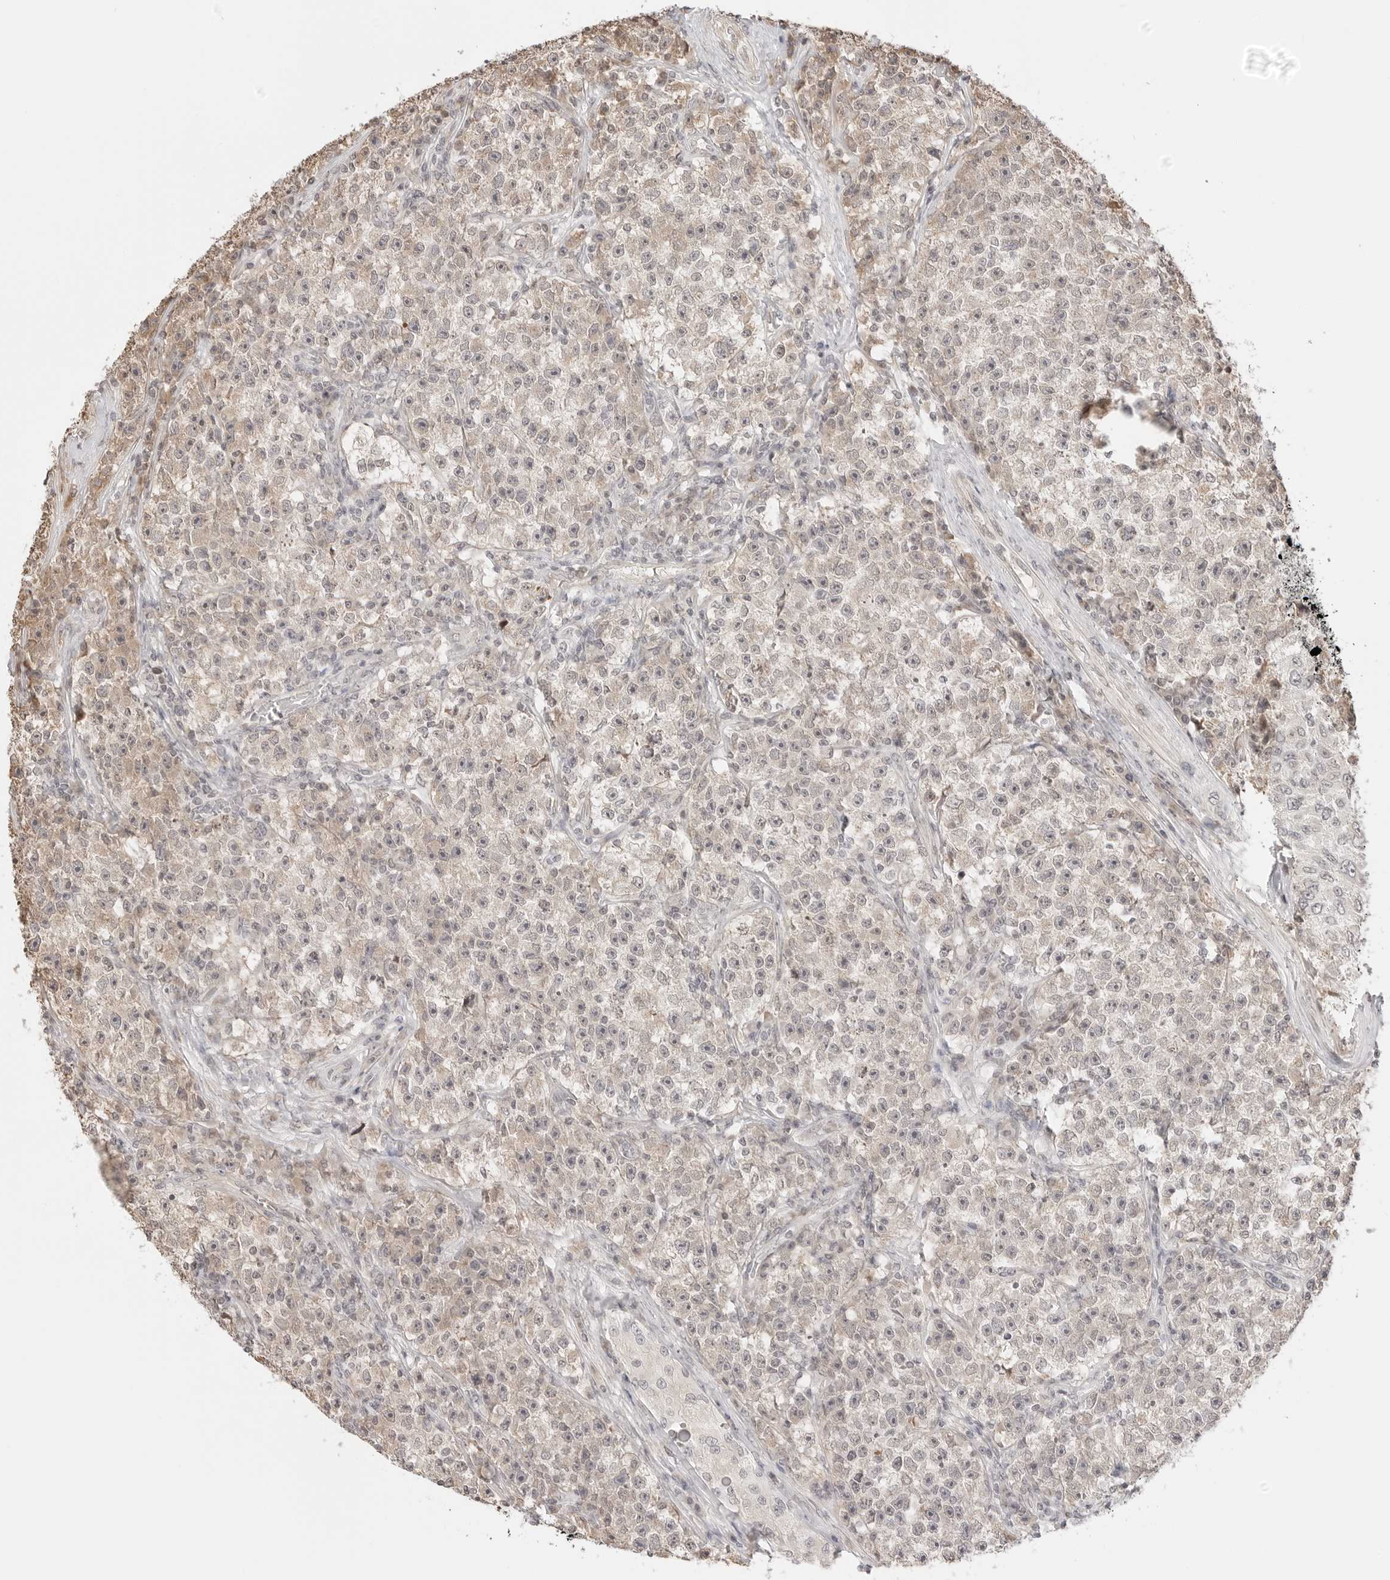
{"staining": {"intensity": "negative", "quantity": "none", "location": "none"}, "tissue": "testis cancer", "cell_type": "Tumor cells", "image_type": "cancer", "snomed": [{"axis": "morphology", "description": "Seminoma, NOS"}, {"axis": "topography", "description": "Testis"}], "caption": "Immunohistochemical staining of human testis seminoma demonstrates no significant positivity in tumor cells.", "gene": "FKBP14", "patient": {"sex": "male", "age": 22}}